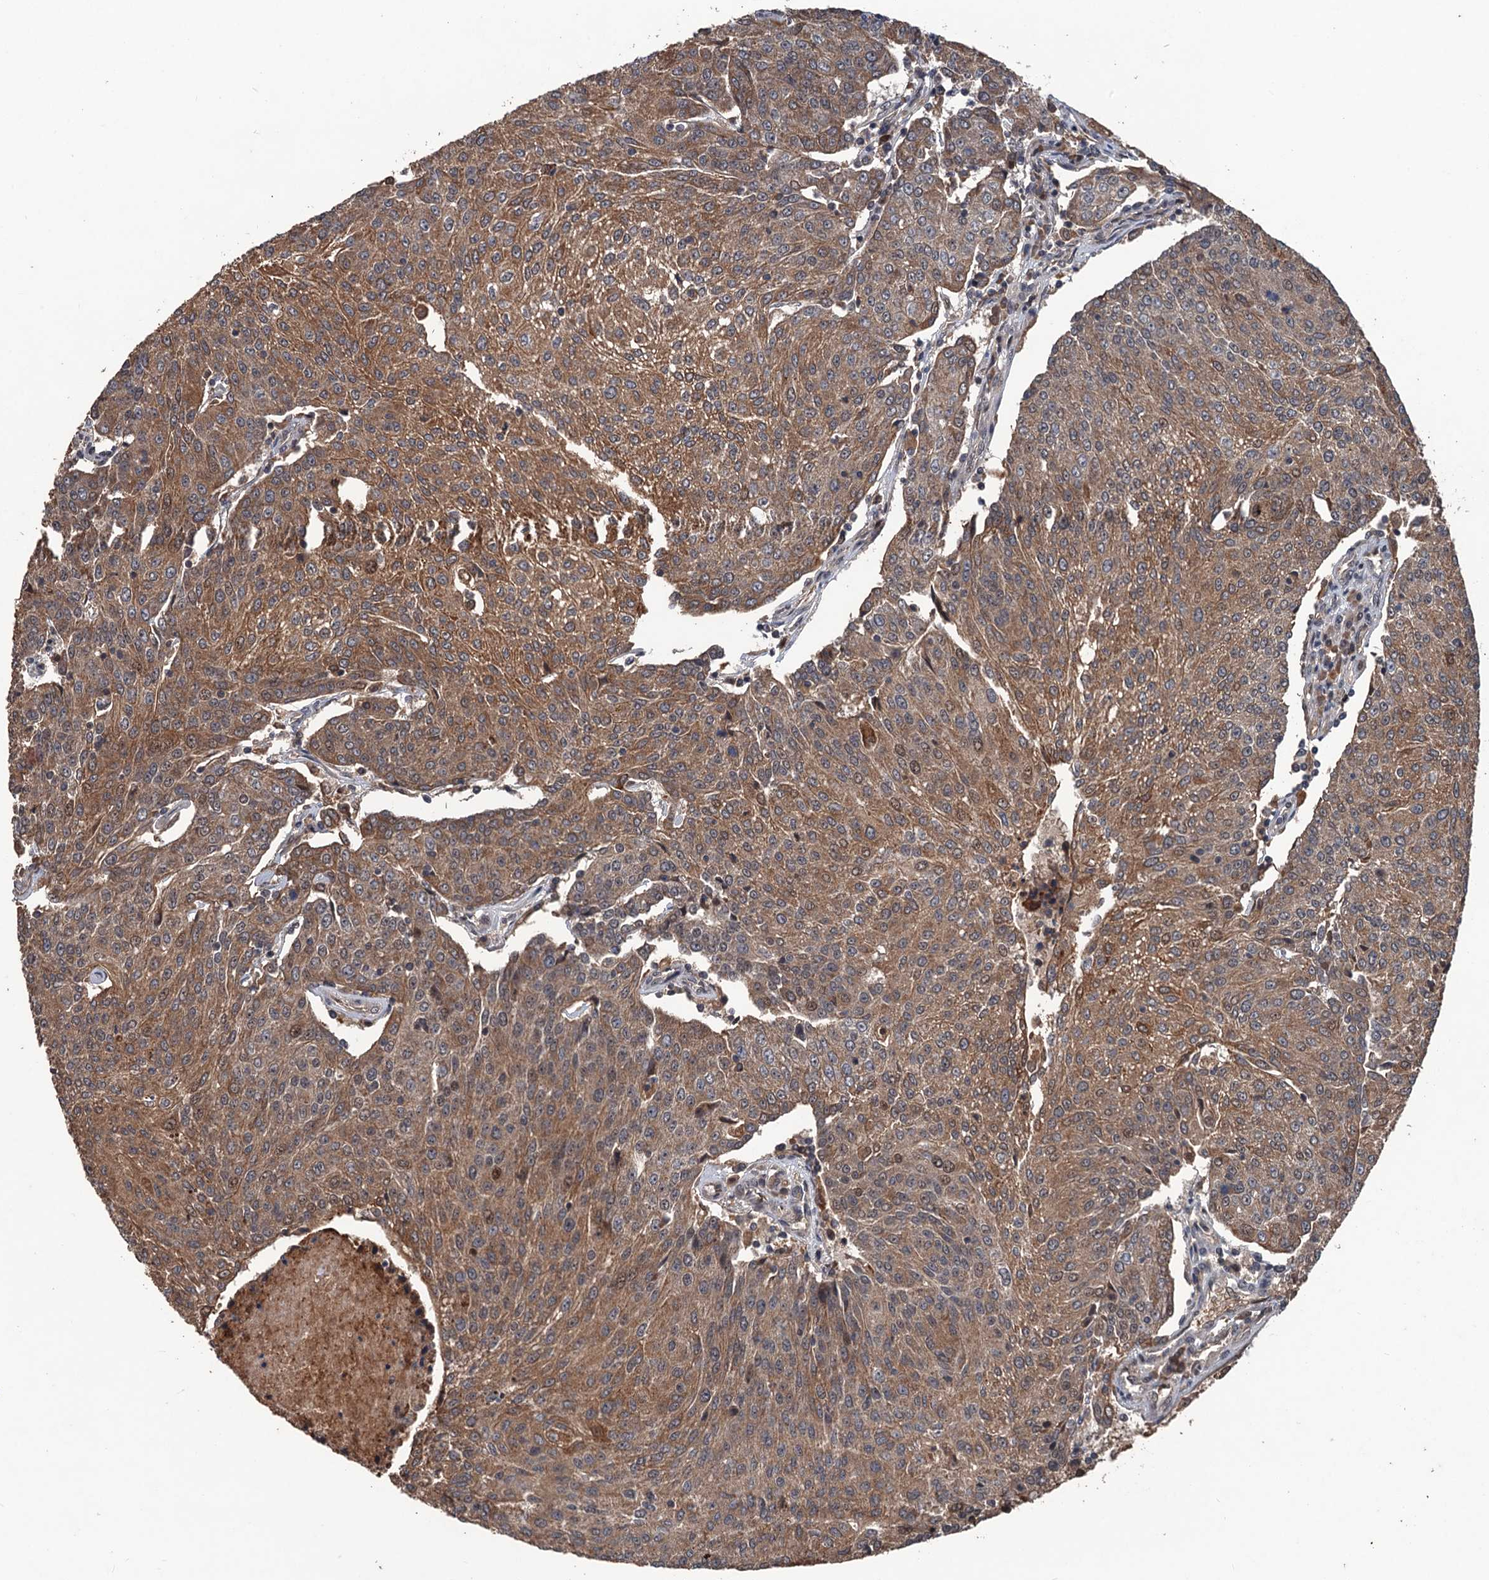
{"staining": {"intensity": "moderate", "quantity": ">75%", "location": "cytoplasmic/membranous,nuclear"}, "tissue": "urothelial cancer", "cell_type": "Tumor cells", "image_type": "cancer", "snomed": [{"axis": "morphology", "description": "Urothelial carcinoma, High grade"}, {"axis": "topography", "description": "Urinary bladder"}], "caption": "Urothelial cancer stained with a brown dye reveals moderate cytoplasmic/membranous and nuclear positive staining in approximately >75% of tumor cells.", "gene": "ZNF438", "patient": {"sex": "female", "age": 85}}